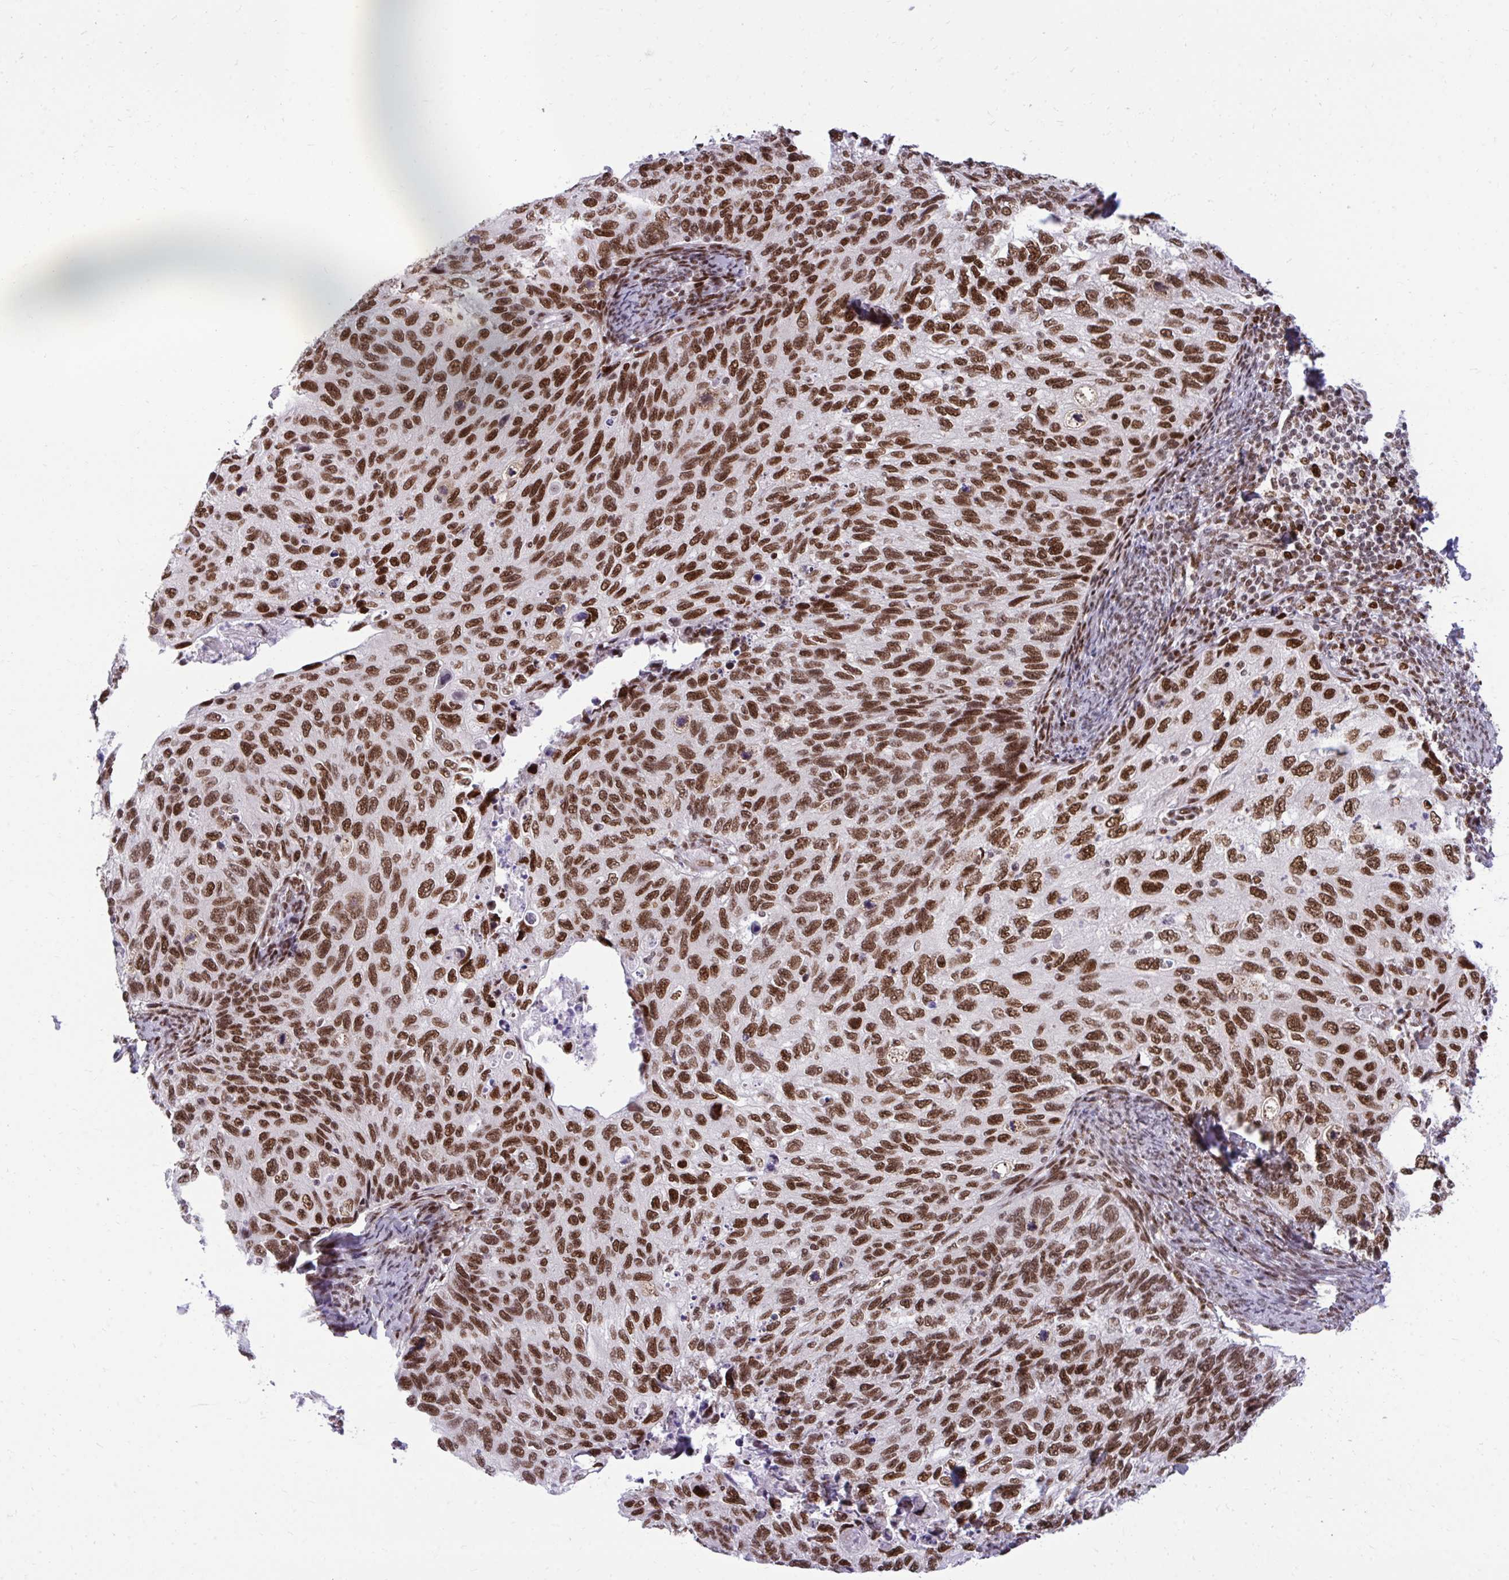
{"staining": {"intensity": "strong", "quantity": ">75%", "location": "nuclear"}, "tissue": "cervical cancer", "cell_type": "Tumor cells", "image_type": "cancer", "snomed": [{"axis": "morphology", "description": "Squamous cell carcinoma, NOS"}, {"axis": "topography", "description": "Cervix"}], "caption": "Immunohistochemistry staining of cervical cancer (squamous cell carcinoma), which demonstrates high levels of strong nuclear staining in approximately >75% of tumor cells indicating strong nuclear protein expression. The staining was performed using DAB (brown) for protein detection and nuclei were counterstained in hematoxylin (blue).", "gene": "CDYL", "patient": {"sex": "female", "age": 70}}